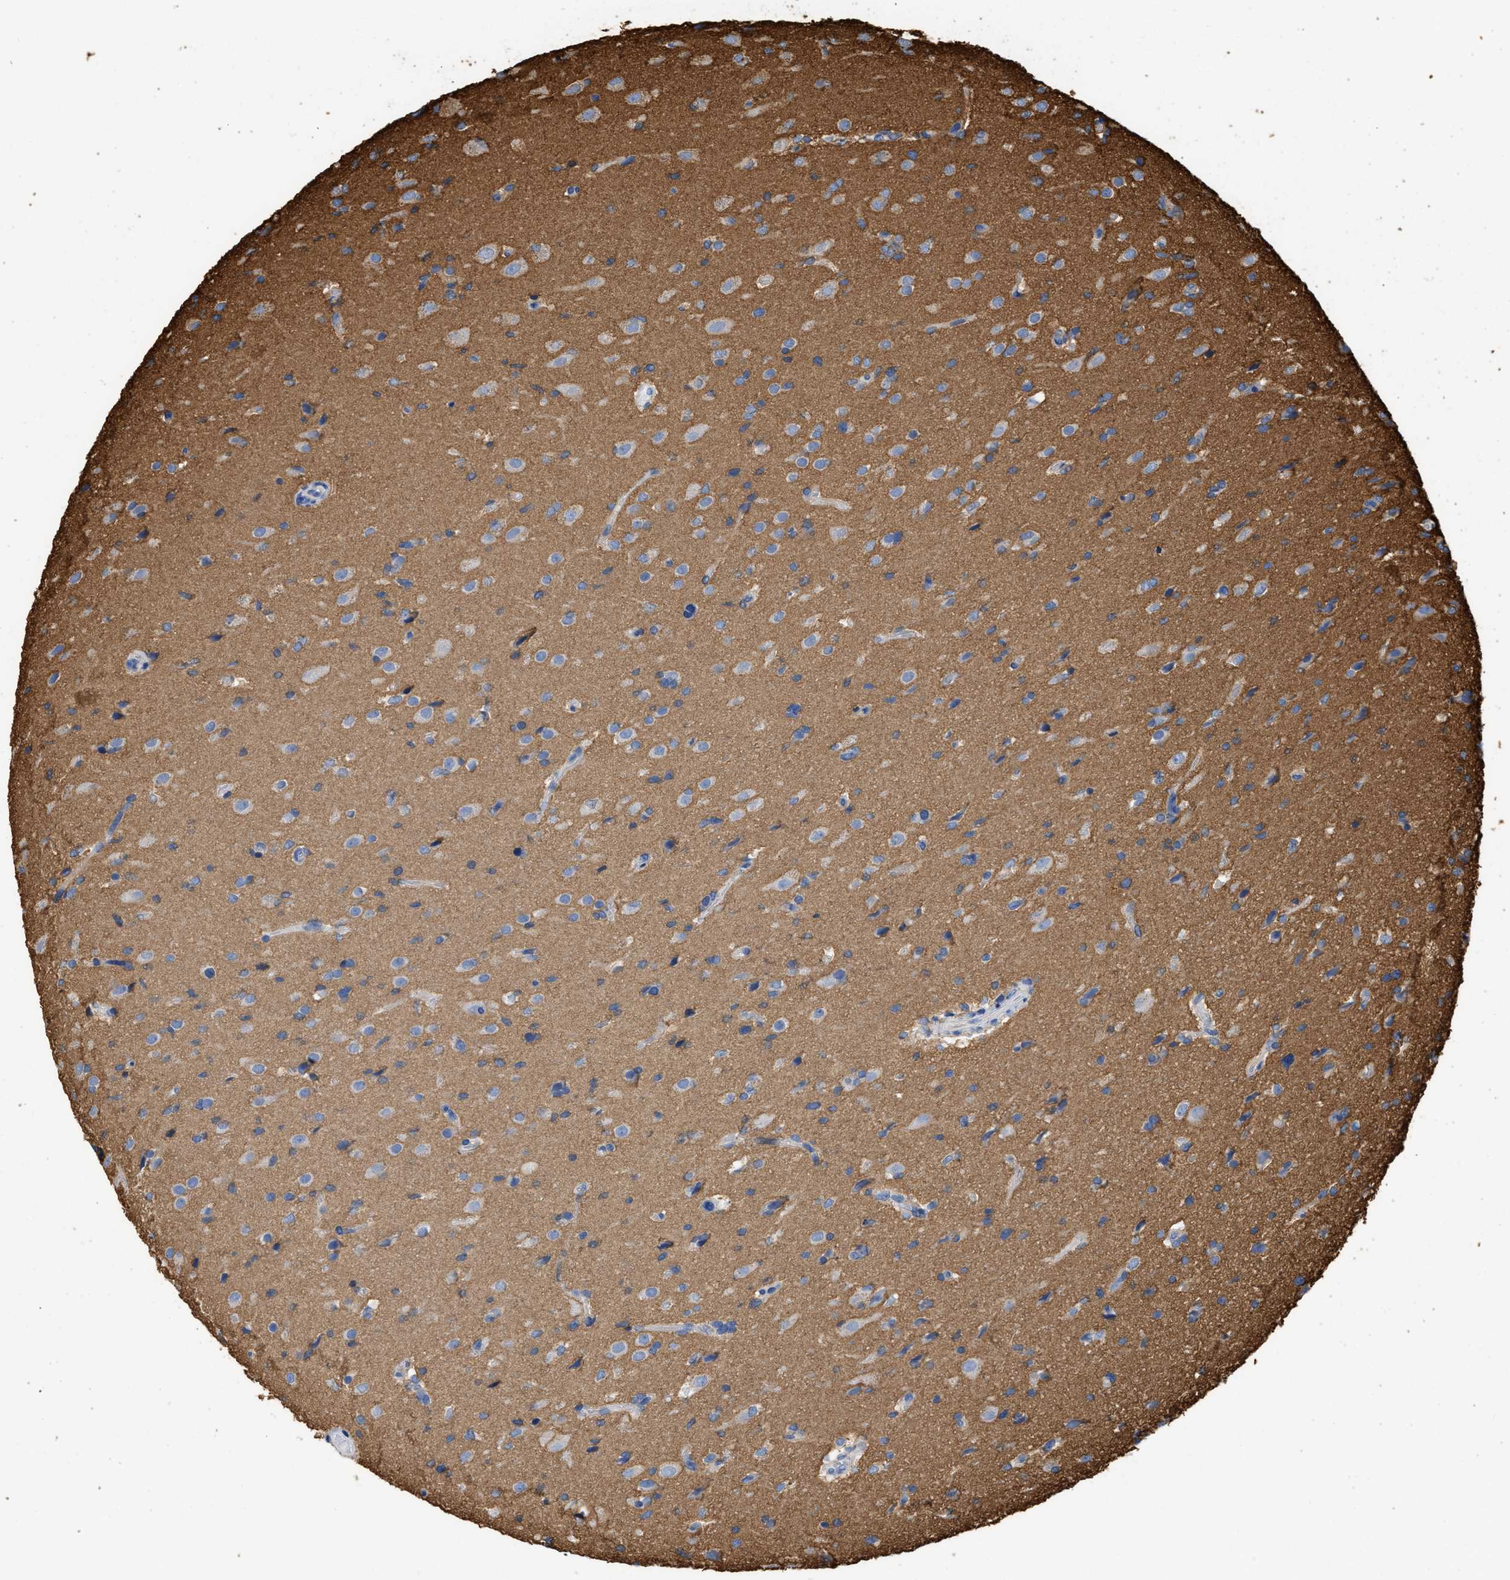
{"staining": {"intensity": "negative", "quantity": "none", "location": "none"}, "tissue": "glioma", "cell_type": "Tumor cells", "image_type": "cancer", "snomed": [{"axis": "morphology", "description": "Glioma, malignant, High grade"}, {"axis": "topography", "description": "Brain"}], "caption": "Micrograph shows no significant protein positivity in tumor cells of high-grade glioma (malignant). (Brightfield microscopy of DAB (3,3'-diaminobenzidine) immunohistochemistry (IHC) at high magnification).", "gene": "GNB4", "patient": {"sex": "male", "age": 33}}